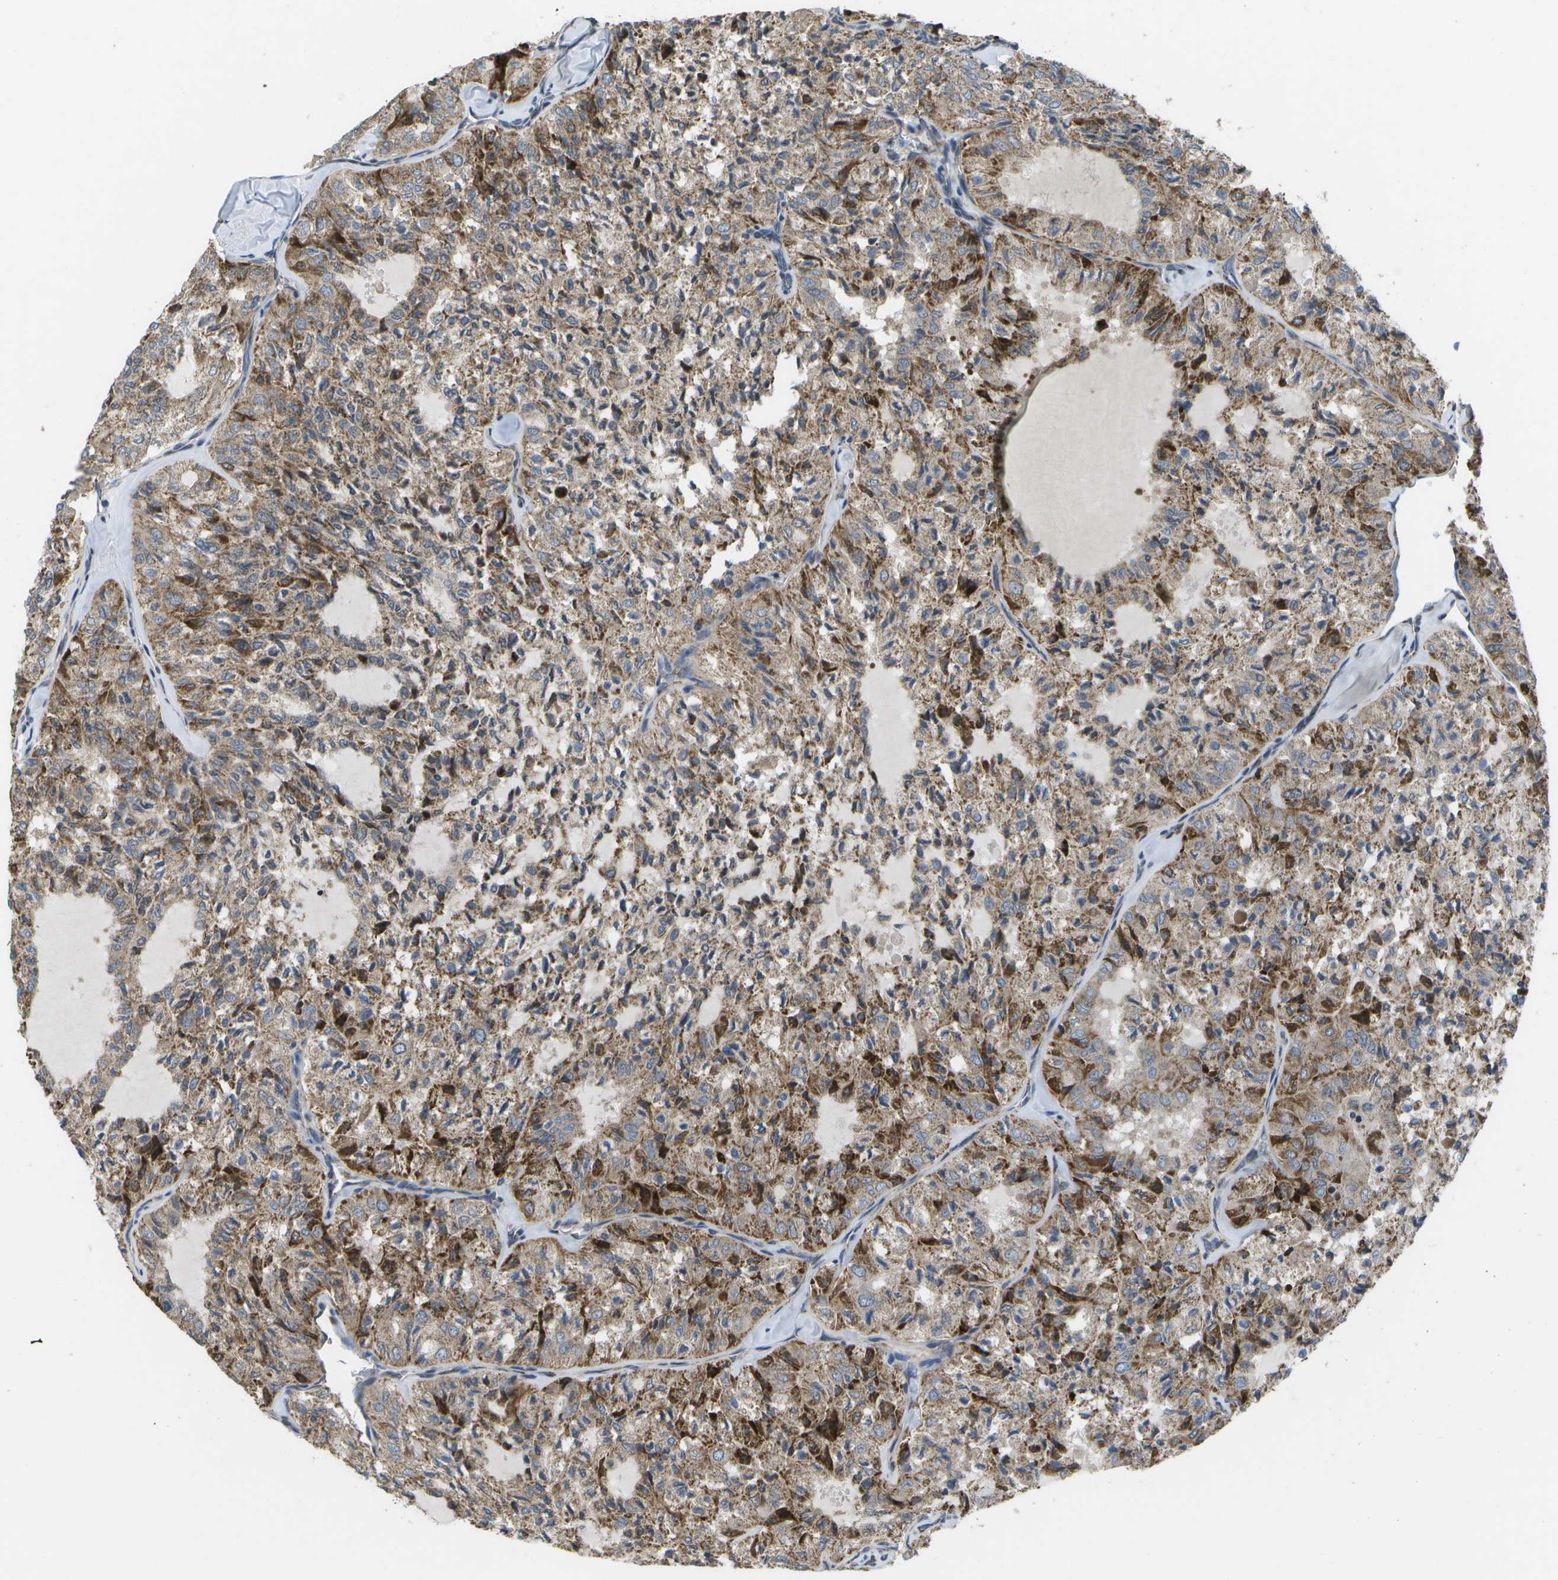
{"staining": {"intensity": "moderate", "quantity": ">75%", "location": "cytoplasmic/membranous"}, "tissue": "thyroid cancer", "cell_type": "Tumor cells", "image_type": "cancer", "snomed": [{"axis": "morphology", "description": "Follicular adenoma carcinoma, NOS"}, {"axis": "topography", "description": "Thyroid gland"}], "caption": "High-power microscopy captured an IHC photomicrograph of follicular adenoma carcinoma (thyroid), revealing moderate cytoplasmic/membranous positivity in approximately >75% of tumor cells.", "gene": "HADHA", "patient": {"sex": "male", "age": 75}}